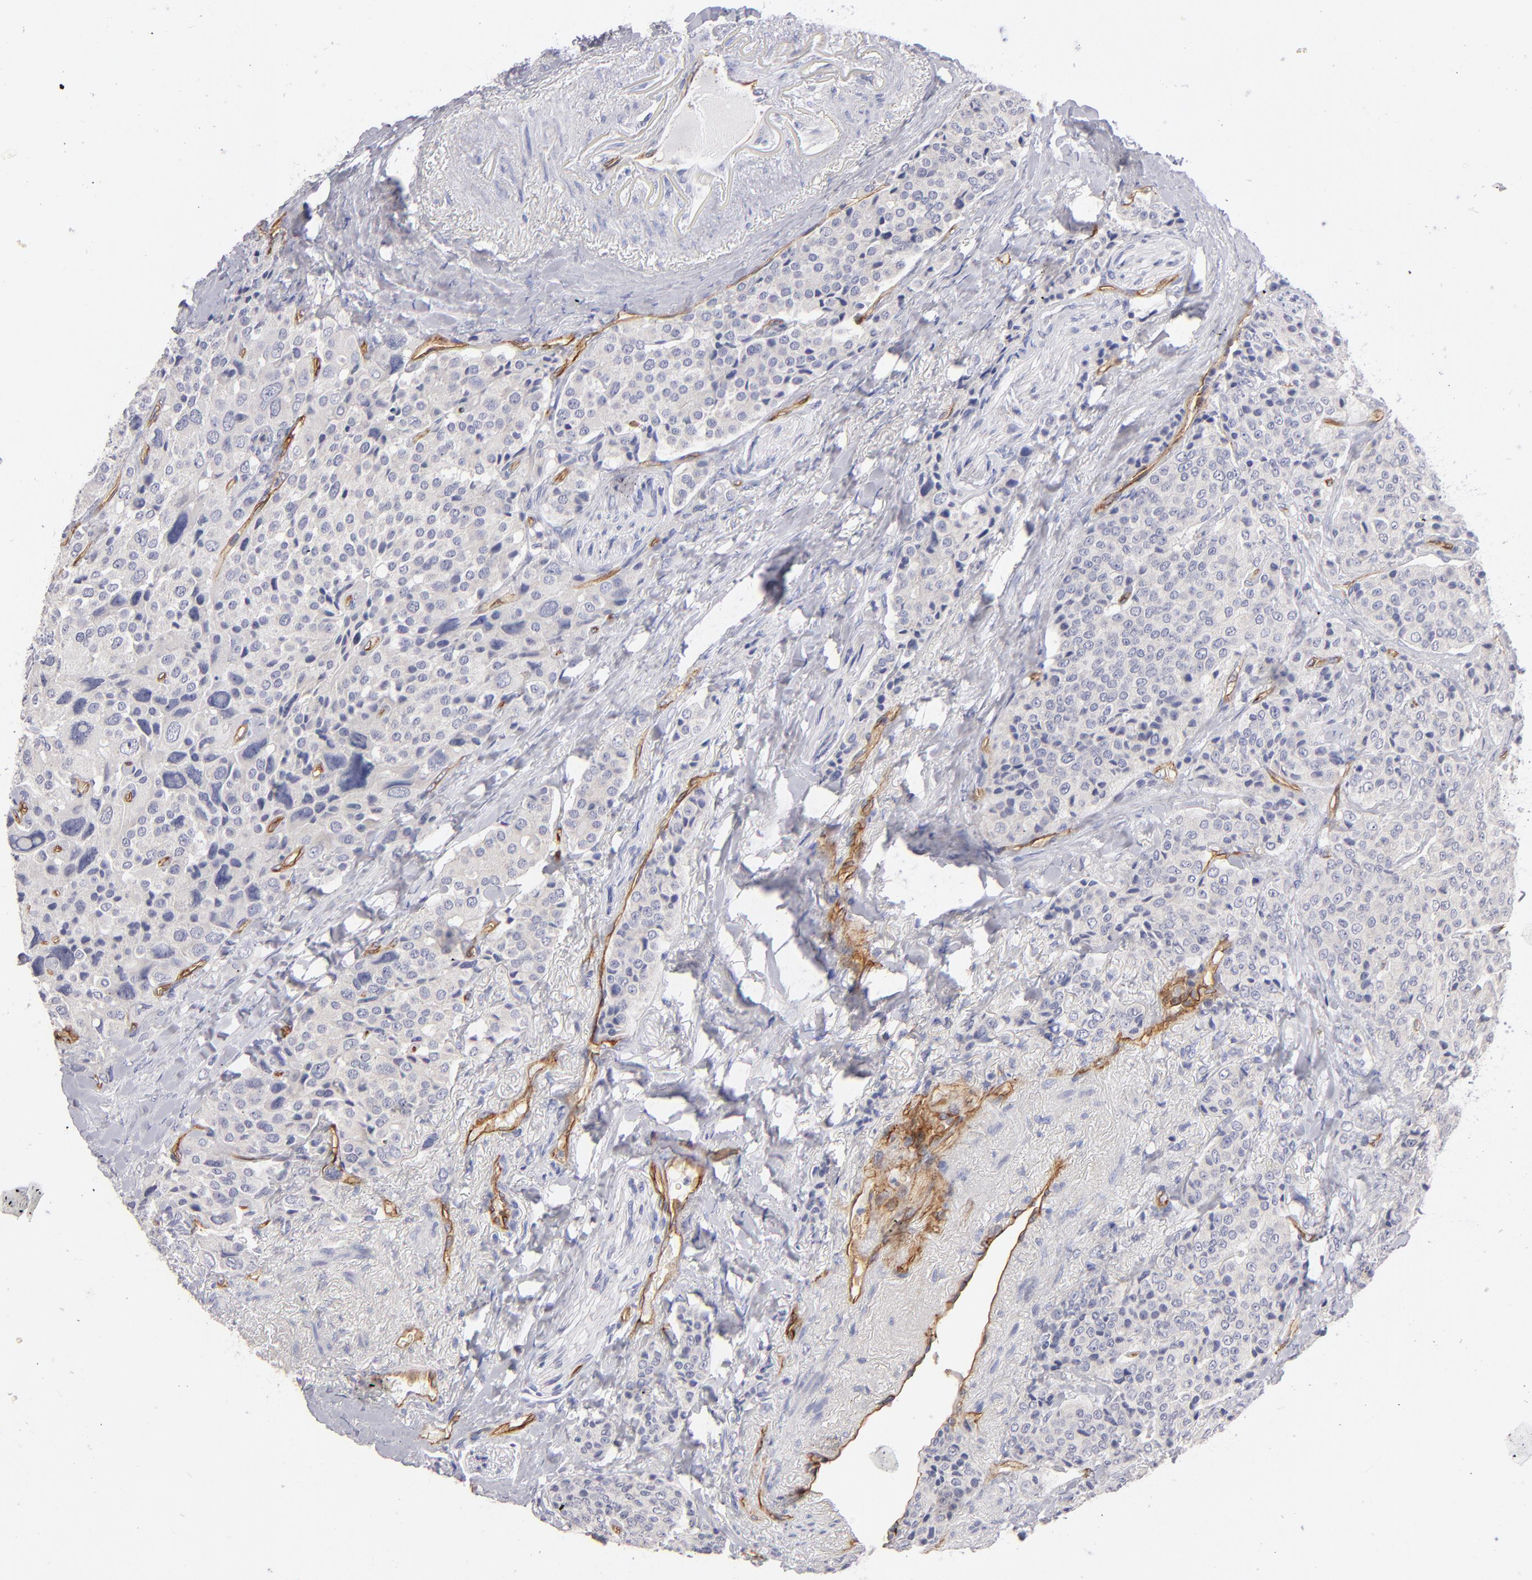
{"staining": {"intensity": "negative", "quantity": "none", "location": "none"}, "tissue": "carcinoid", "cell_type": "Tumor cells", "image_type": "cancer", "snomed": [{"axis": "morphology", "description": "Carcinoid, malignant, NOS"}, {"axis": "topography", "description": "Colon"}], "caption": "A high-resolution histopathology image shows IHC staining of malignant carcinoid, which demonstrates no significant positivity in tumor cells.", "gene": "PLVAP", "patient": {"sex": "female", "age": 61}}